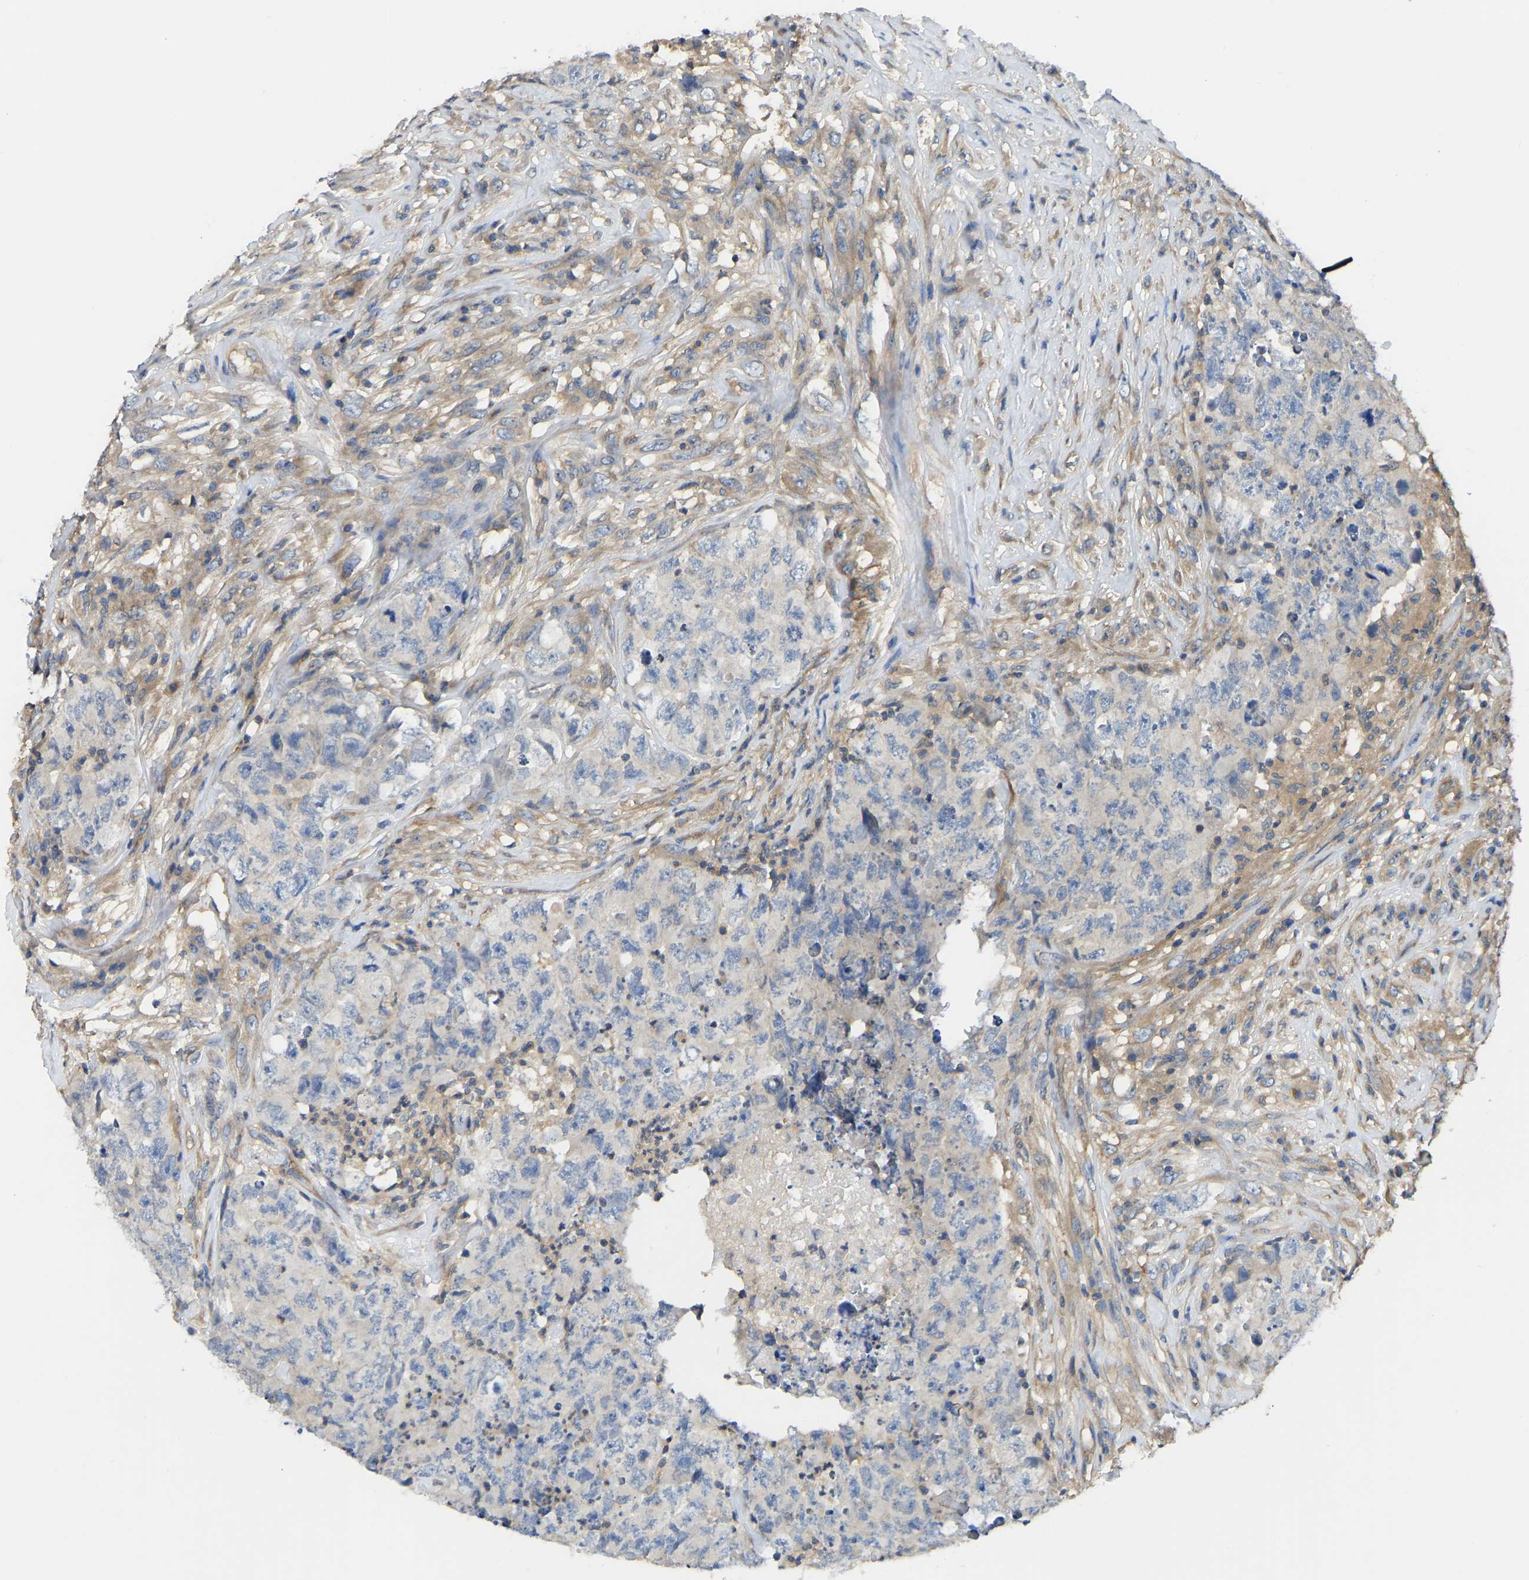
{"staining": {"intensity": "negative", "quantity": "none", "location": "none"}, "tissue": "testis cancer", "cell_type": "Tumor cells", "image_type": "cancer", "snomed": [{"axis": "morphology", "description": "Carcinoma, Embryonal, NOS"}, {"axis": "topography", "description": "Testis"}], "caption": "Immunohistochemistry image of neoplastic tissue: human testis cancer (embryonal carcinoma) stained with DAB shows no significant protein positivity in tumor cells.", "gene": "PPP3CA", "patient": {"sex": "male", "age": 32}}